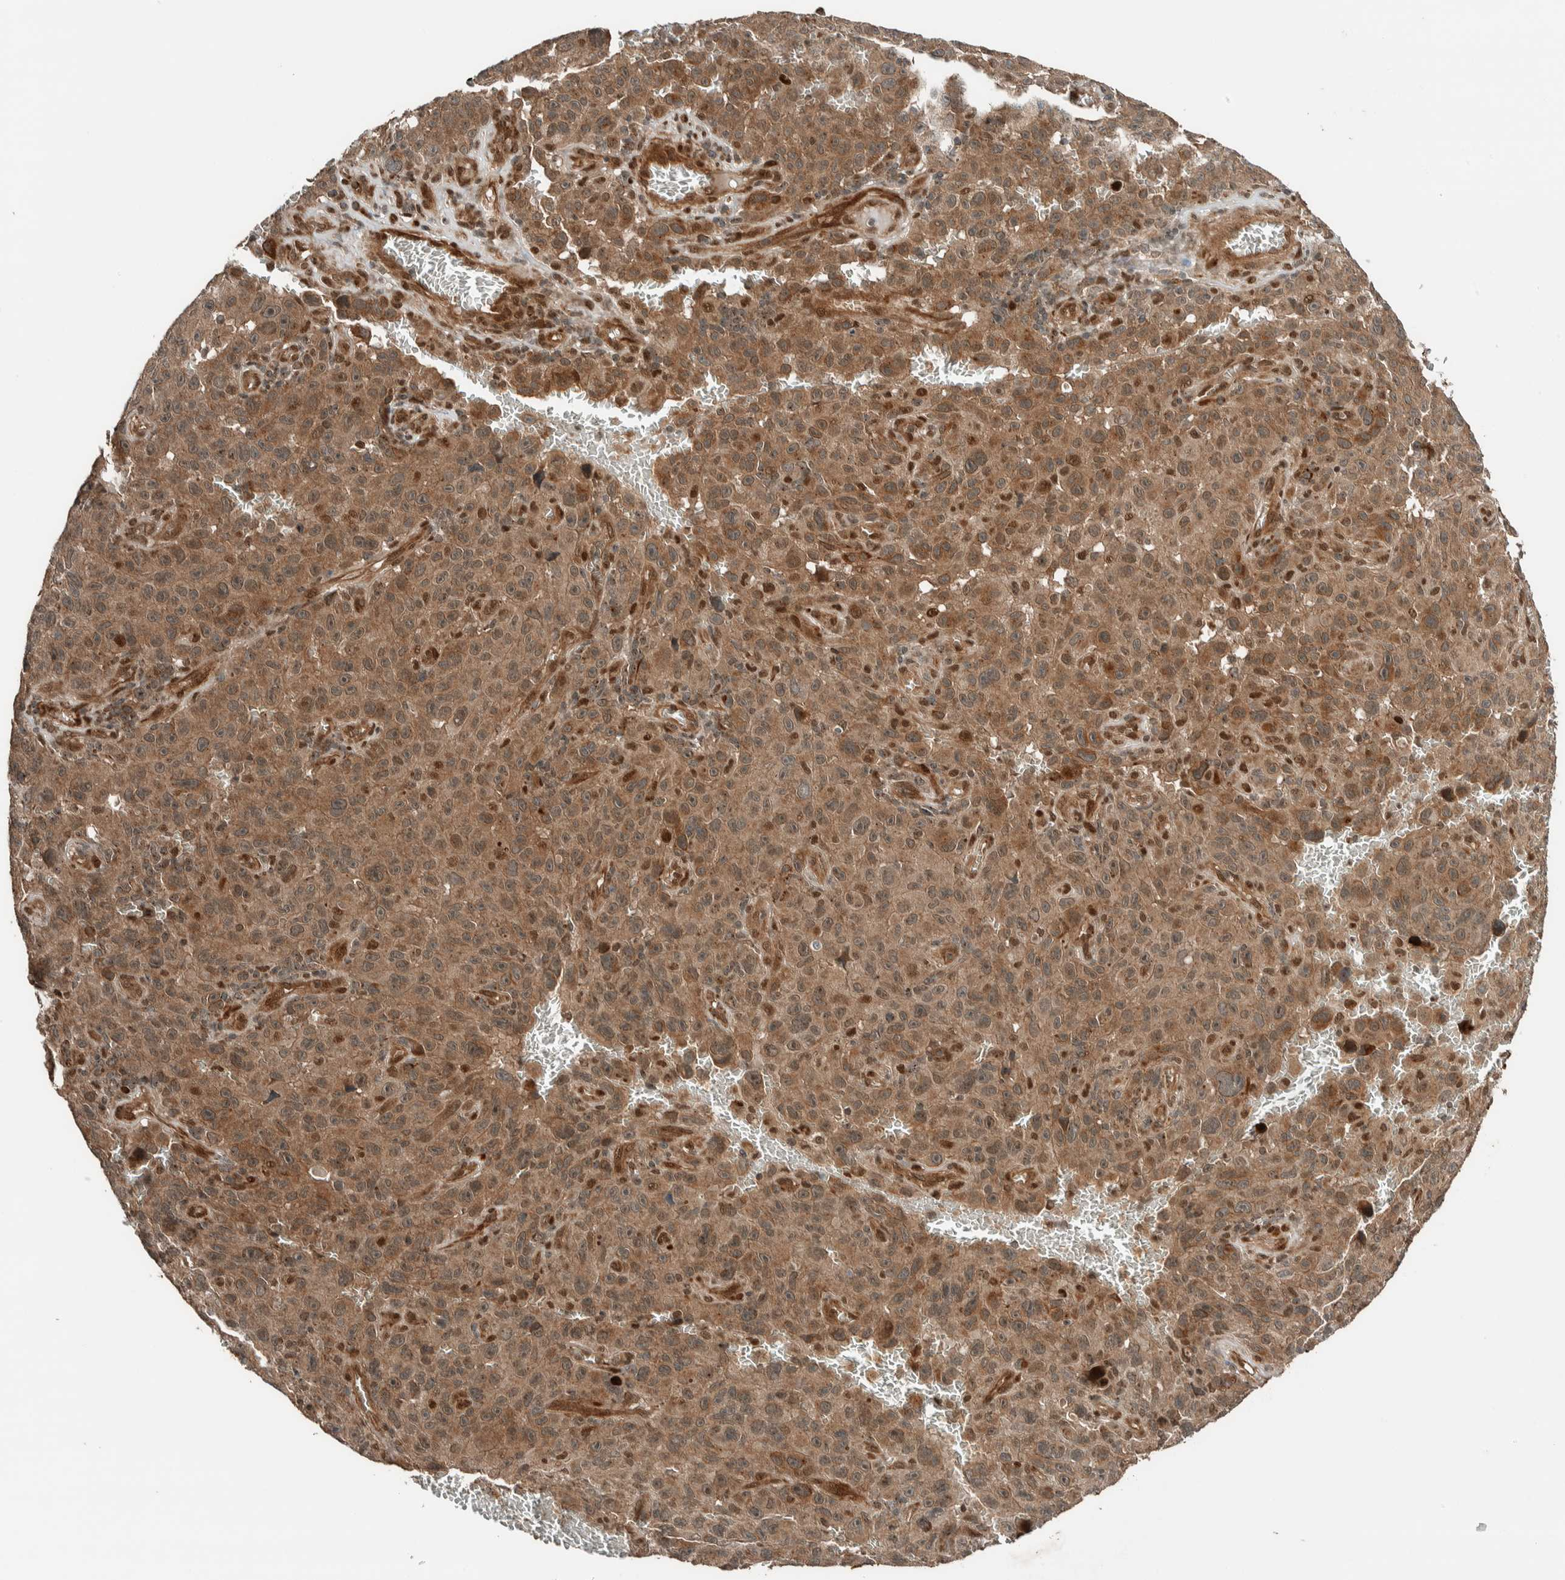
{"staining": {"intensity": "moderate", "quantity": ">75%", "location": "cytoplasmic/membranous,nuclear"}, "tissue": "melanoma", "cell_type": "Tumor cells", "image_type": "cancer", "snomed": [{"axis": "morphology", "description": "Malignant melanoma, NOS"}, {"axis": "topography", "description": "Skin"}], "caption": "The micrograph shows a brown stain indicating the presence of a protein in the cytoplasmic/membranous and nuclear of tumor cells in malignant melanoma.", "gene": "STXBP4", "patient": {"sex": "female", "age": 82}}